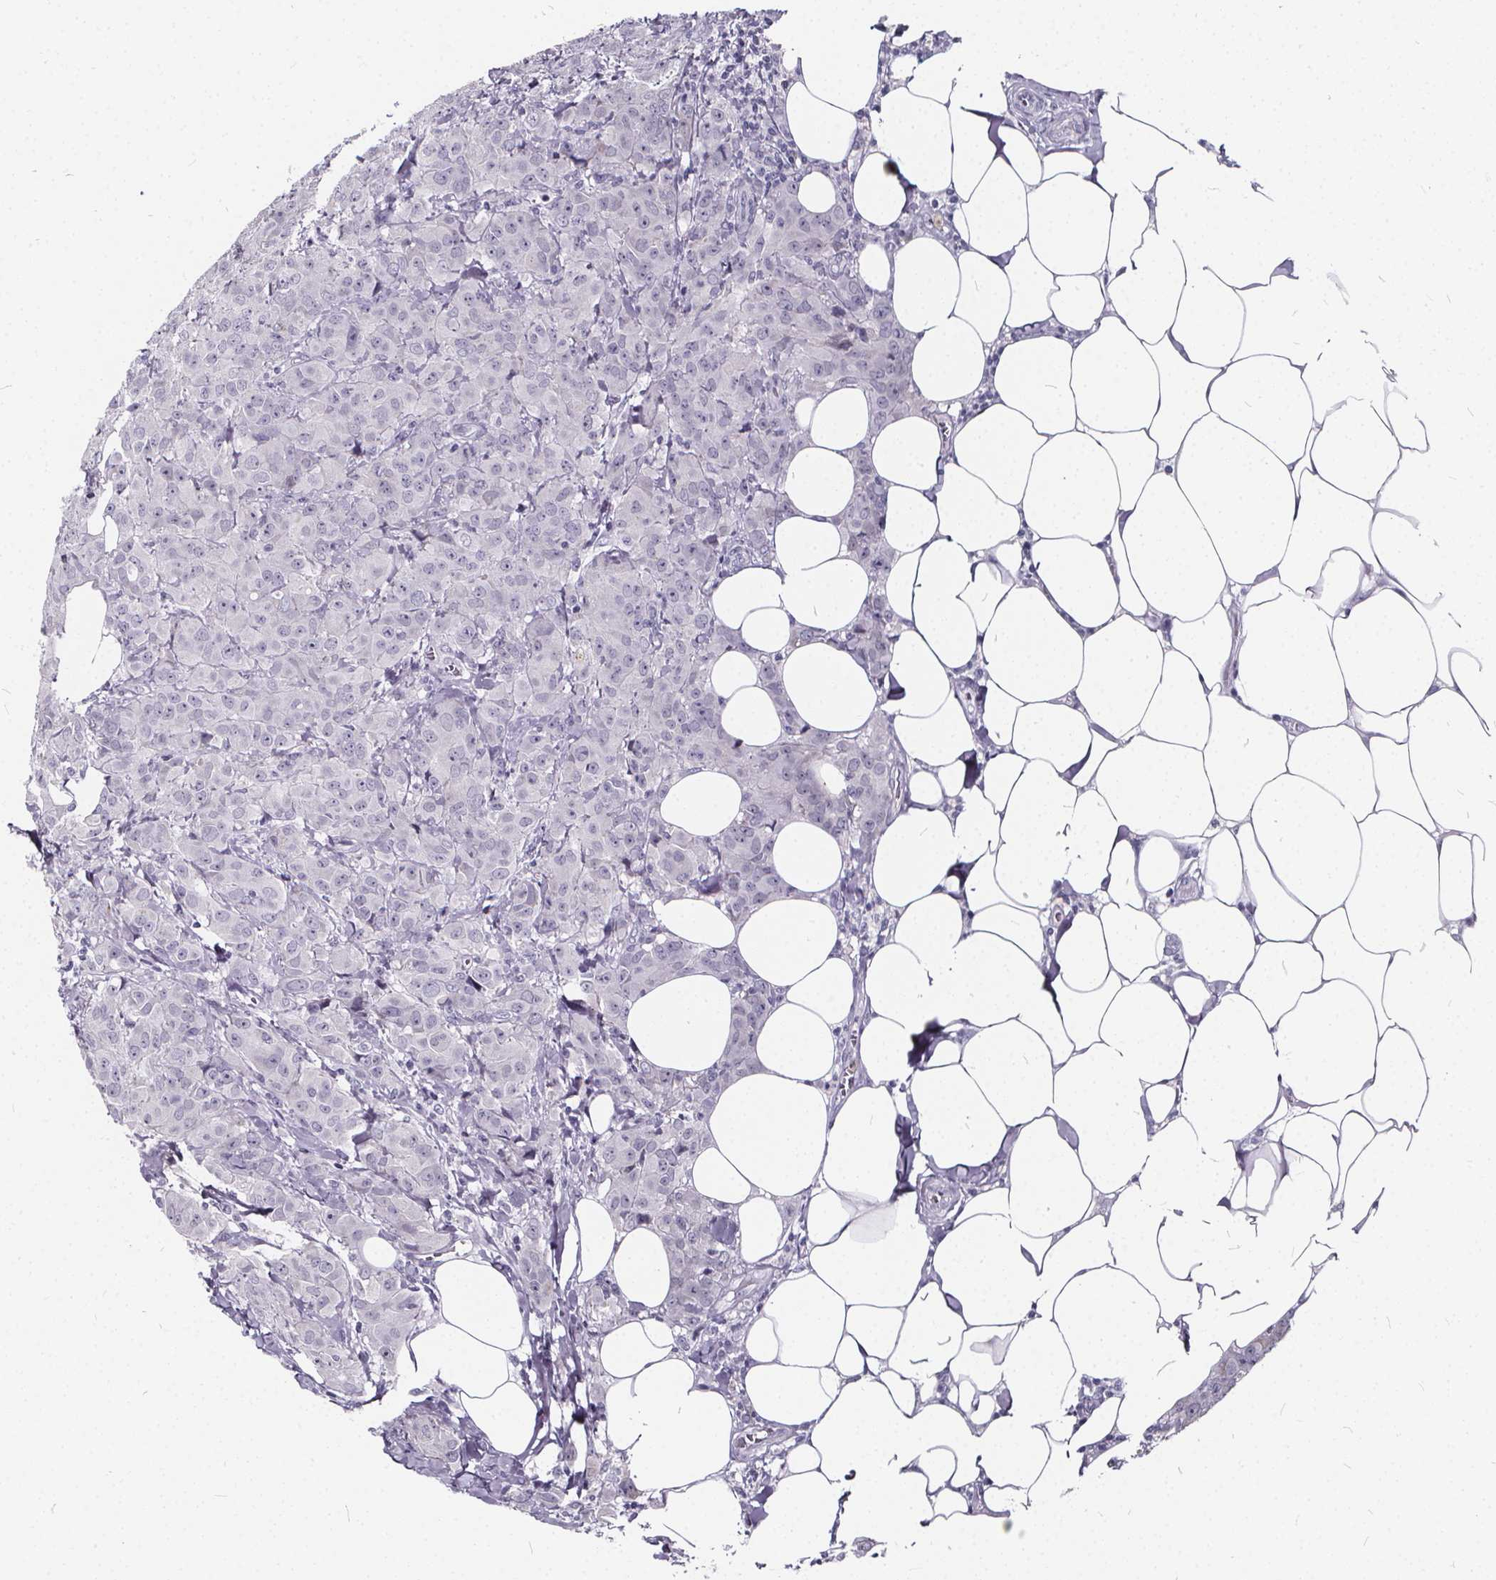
{"staining": {"intensity": "negative", "quantity": "none", "location": "none"}, "tissue": "breast cancer", "cell_type": "Tumor cells", "image_type": "cancer", "snomed": [{"axis": "morphology", "description": "Normal tissue, NOS"}, {"axis": "morphology", "description": "Duct carcinoma"}, {"axis": "topography", "description": "Breast"}], "caption": "Immunohistochemical staining of breast cancer (infiltrating ductal carcinoma) demonstrates no significant expression in tumor cells.", "gene": "SPEF2", "patient": {"sex": "female", "age": 43}}